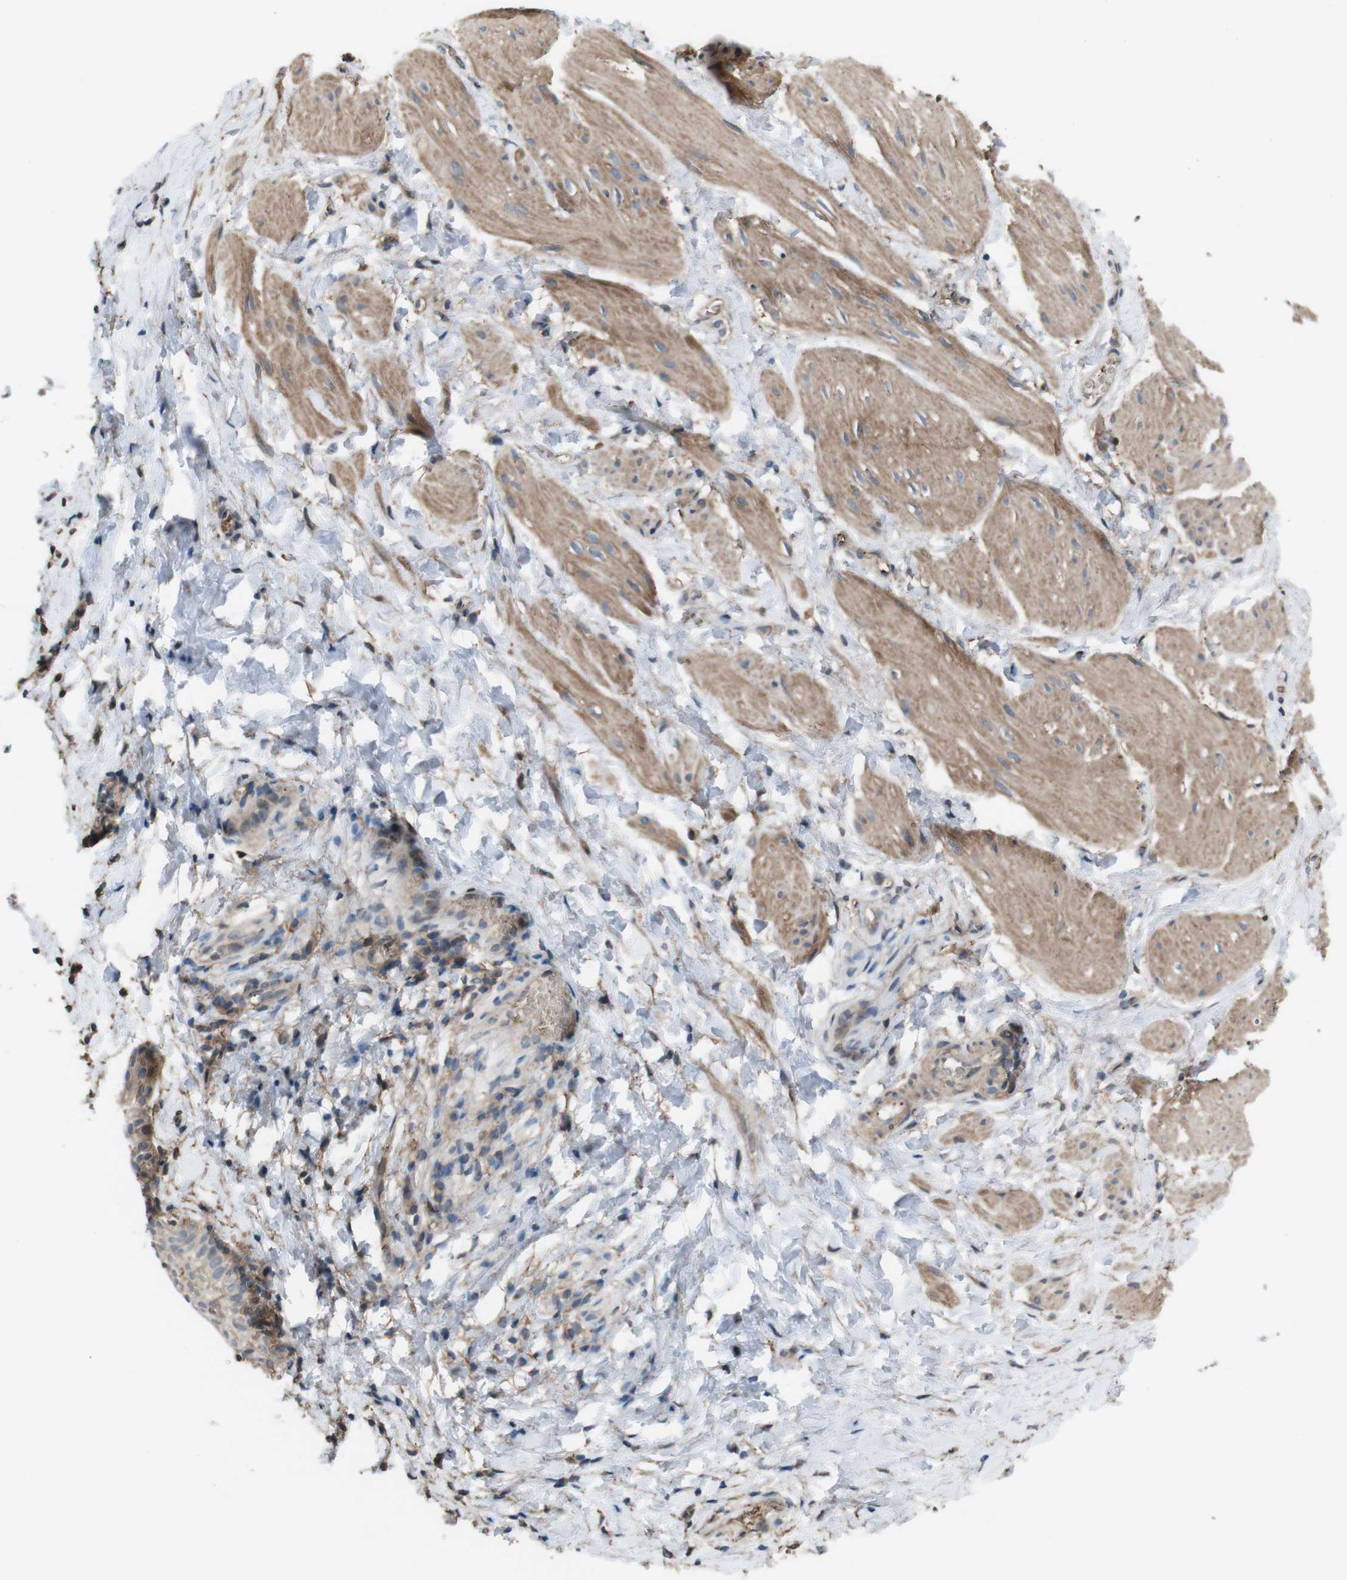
{"staining": {"intensity": "moderate", "quantity": "25%-75%", "location": "cytoplasmic/membranous"}, "tissue": "smooth muscle", "cell_type": "Smooth muscle cells", "image_type": "normal", "snomed": [{"axis": "morphology", "description": "Normal tissue, NOS"}, {"axis": "topography", "description": "Smooth muscle"}], "caption": "Immunohistochemistry (IHC) micrograph of benign smooth muscle stained for a protein (brown), which demonstrates medium levels of moderate cytoplasmic/membranous staining in about 25%-75% of smooth muscle cells.", "gene": "ATP2B1", "patient": {"sex": "male", "age": 16}}